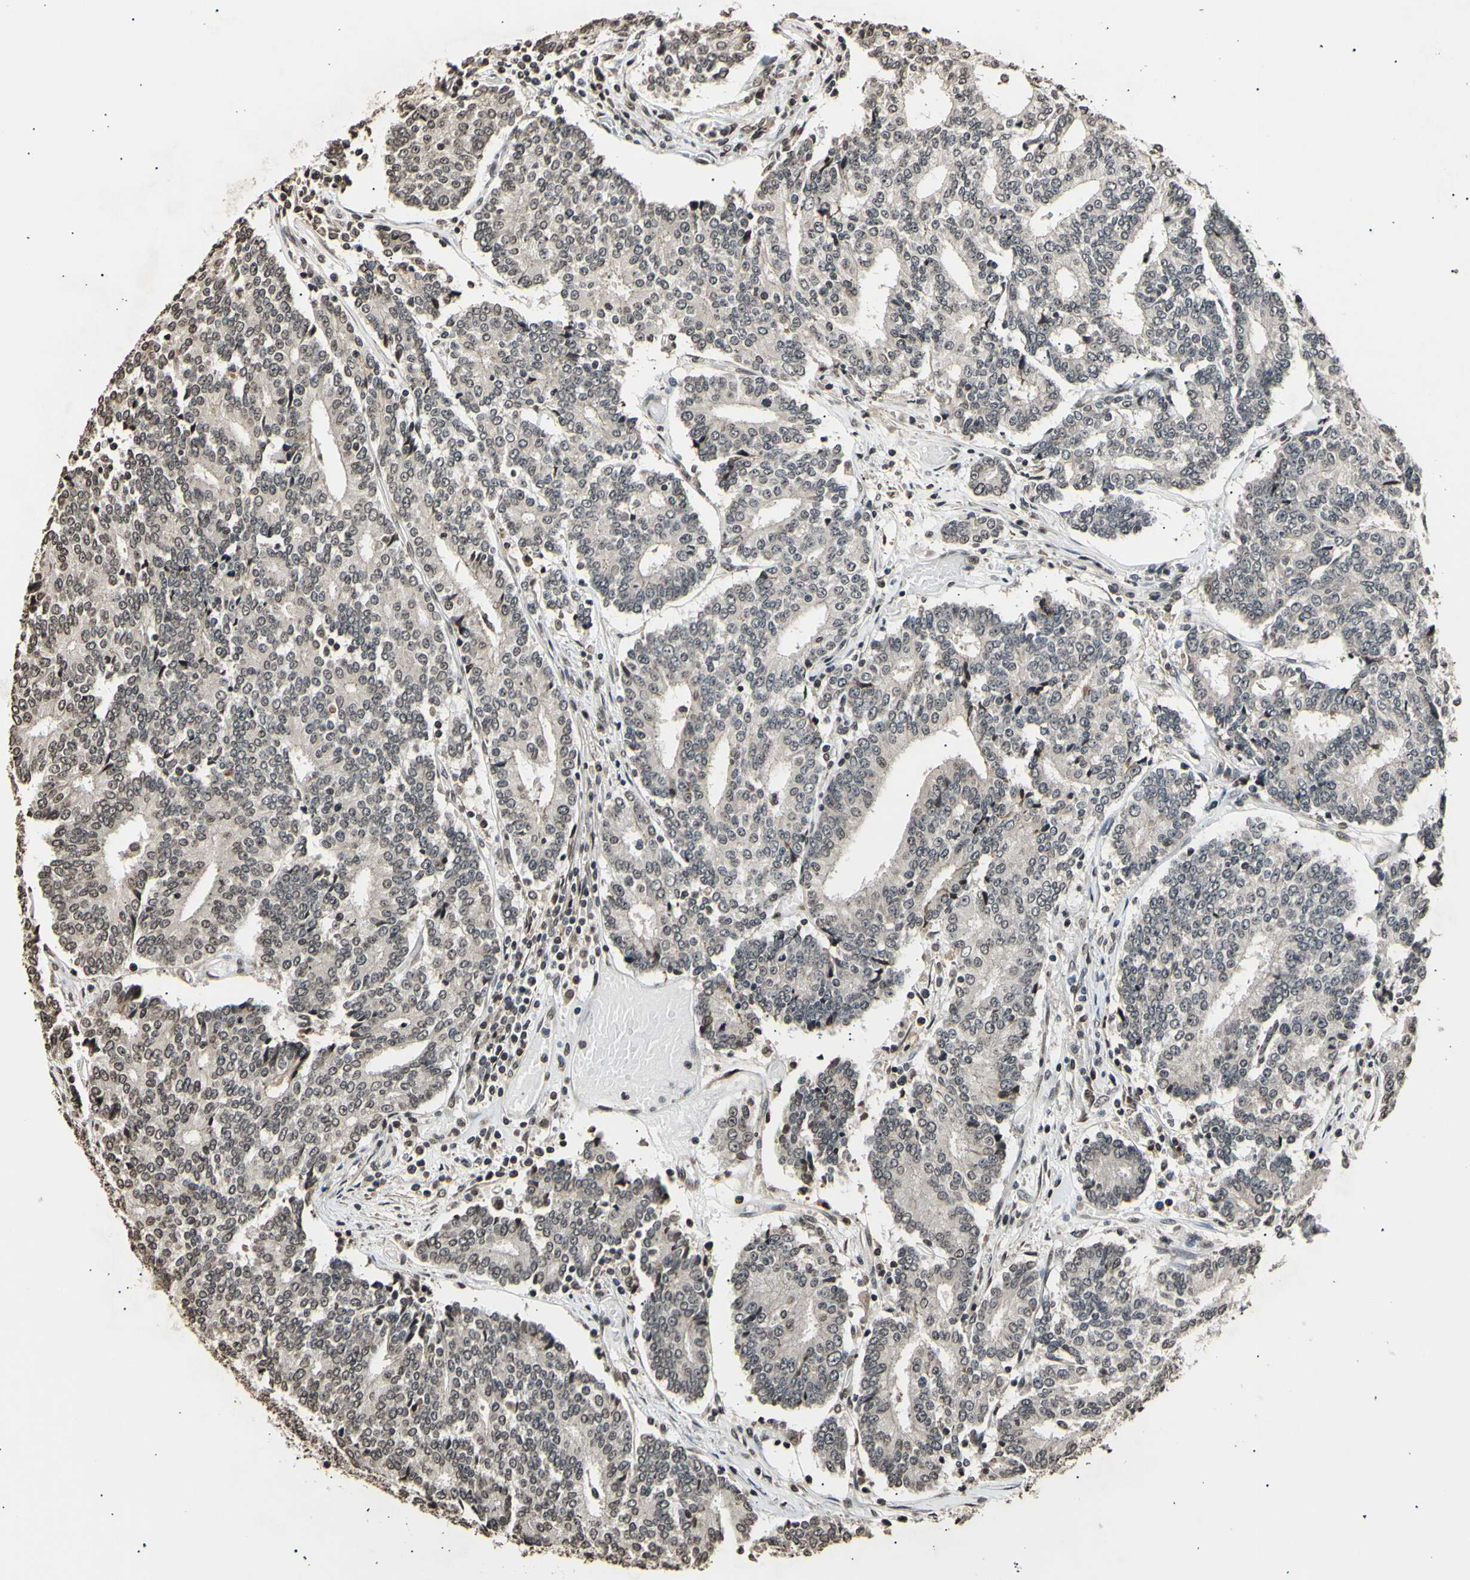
{"staining": {"intensity": "weak", "quantity": ">75%", "location": "cytoplasmic/membranous,nuclear"}, "tissue": "prostate cancer", "cell_type": "Tumor cells", "image_type": "cancer", "snomed": [{"axis": "morphology", "description": "Normal tissue, NOS"}, {"axis": "morphology", "description": "Adenocarcinoma, High grade"}, {"axis": "topography", "description": "Prostate"}, {"axis": "topography", "description": "Seminal veicle"}], "caption": "Immunohistochemistry (IHC) of human prostate cancer demonstrates low levels of weak cytoplasmic/membranous and nuclear expression in approximately >75% of tumor cells.", "gene": "ANAPC7", "patient": {"sex": "male", "age": 55}}